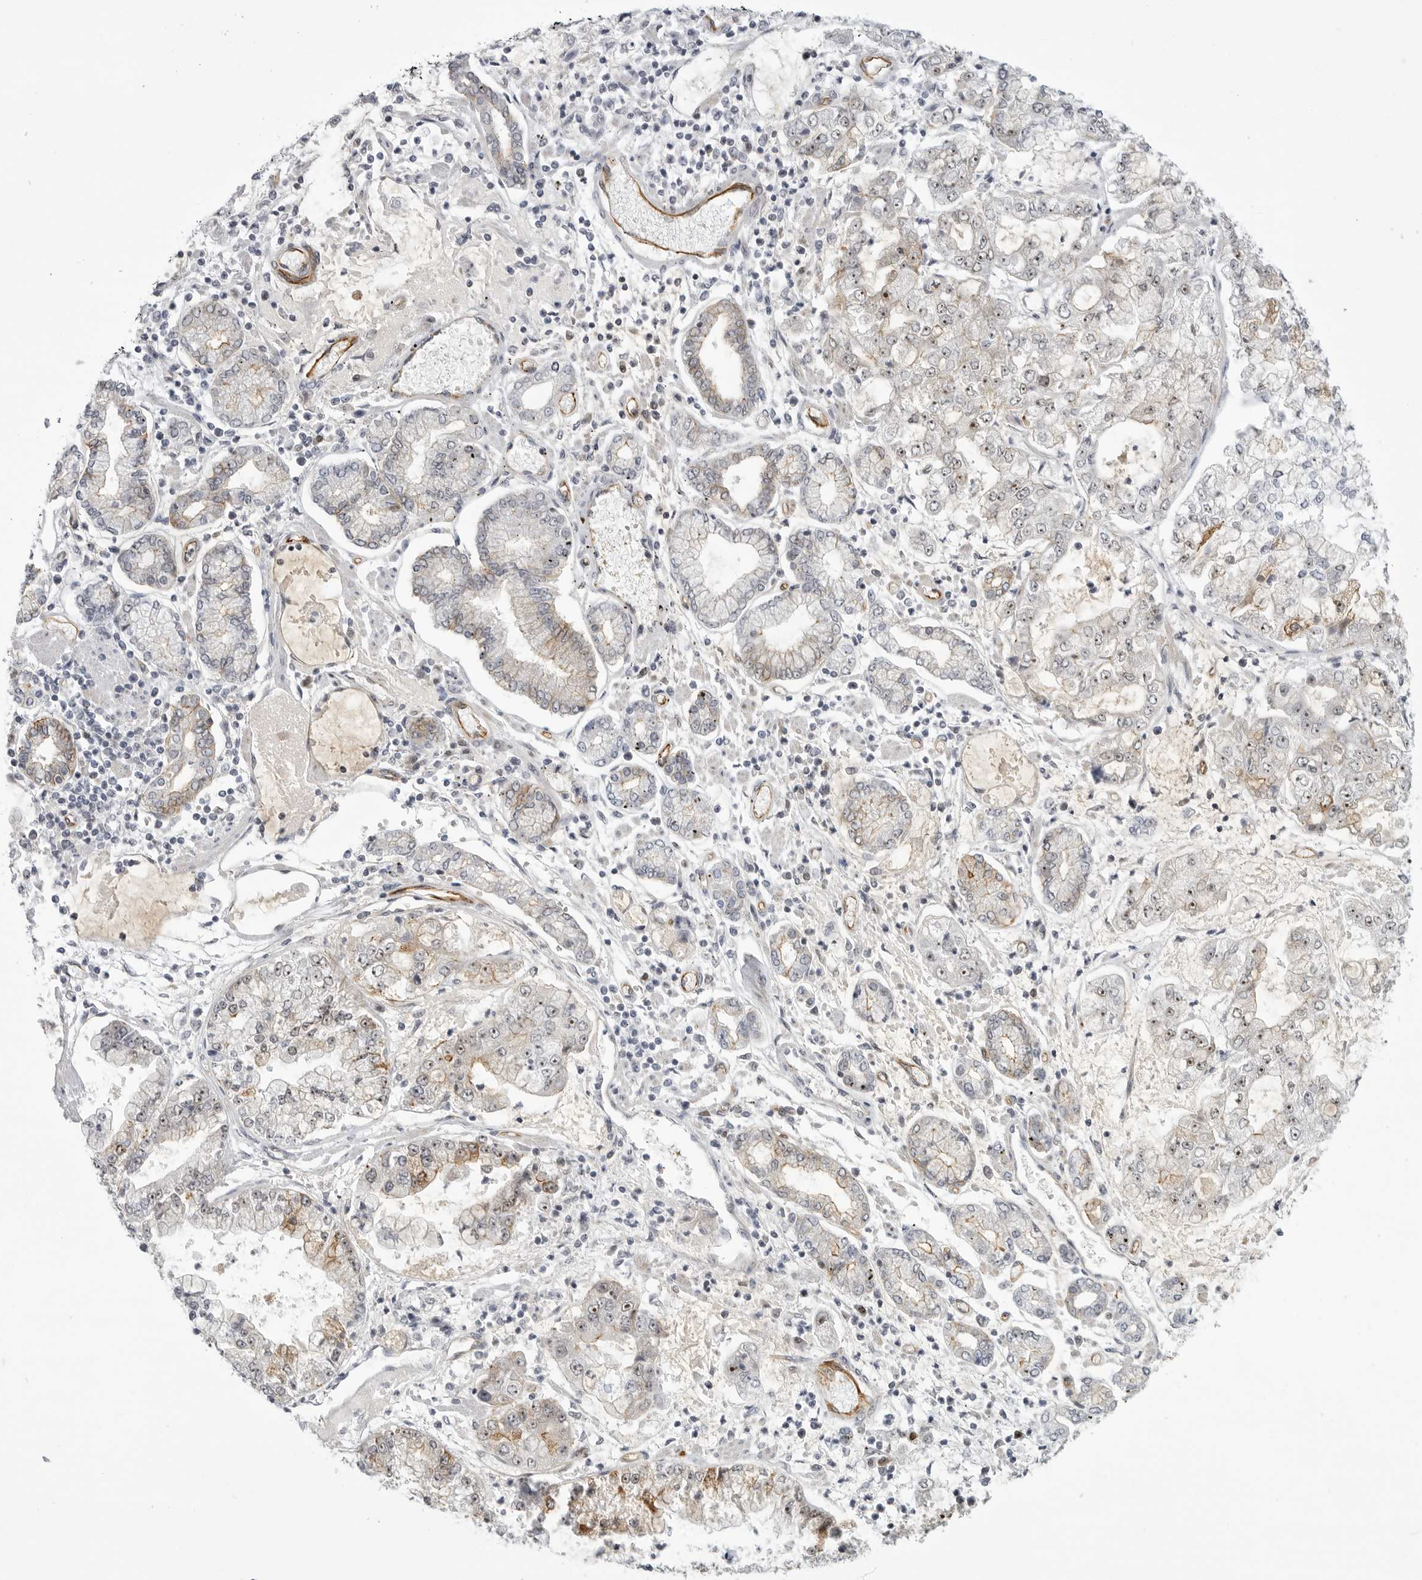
{"staining": {"intensity": "weak", "quantity": "<25%", "location": "cytoplasmic/membranous"}, "tissue": "stomach cancer", "cell_type": "Tumor cells", "image_type": "cancer", "snomed": [{"axis": "morphology", "description": "Adenocarcinoma, NOS"}, {"axis": "topography", "description": "Stomach"}], "caption": "Human stomach adenocarcinoma stained for a protein using IHC shows no expression in tumor cells.", "gene": "CEP295NL", "patient": {"sex": "male", "age": 76}}